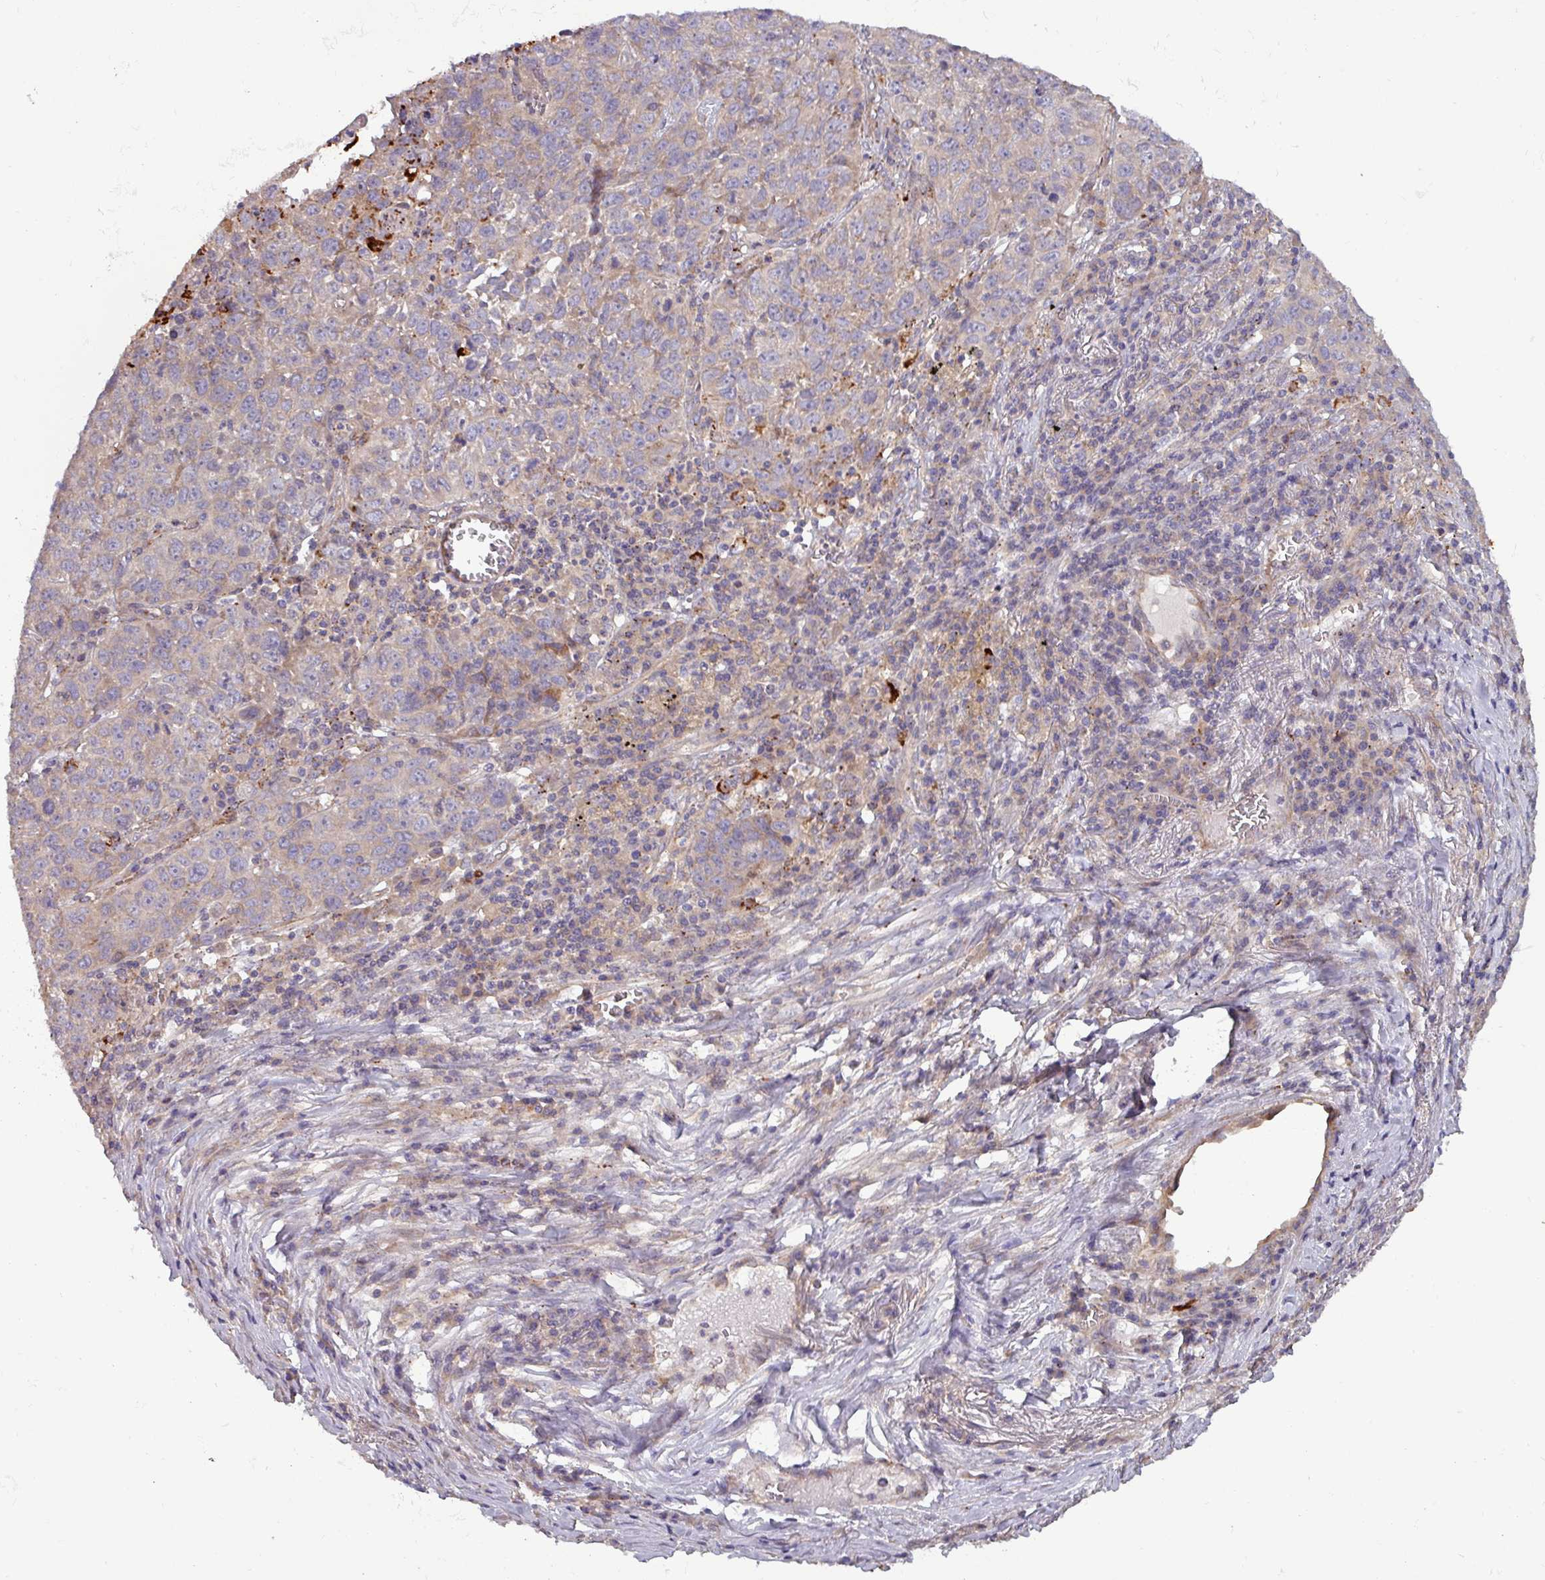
{"staining": {"intensity": "negative", "quantity": "none", "location": "none"}, "tissue": "lung cancer", "cell_type": "Tumor cells", "image_type": "cancer", "snomed": [{"axis": "morphology", "description": "Squamous cell carcinoma, NOS"}, {"axis": "topography", "description": "Lung"}], "caption": "Micrograph shows no significant protein positivity in tumor cells of lung squamous cell carcinoma.", "gene": "PLIN2", "patient": {"sex": "male", "age": 76}}